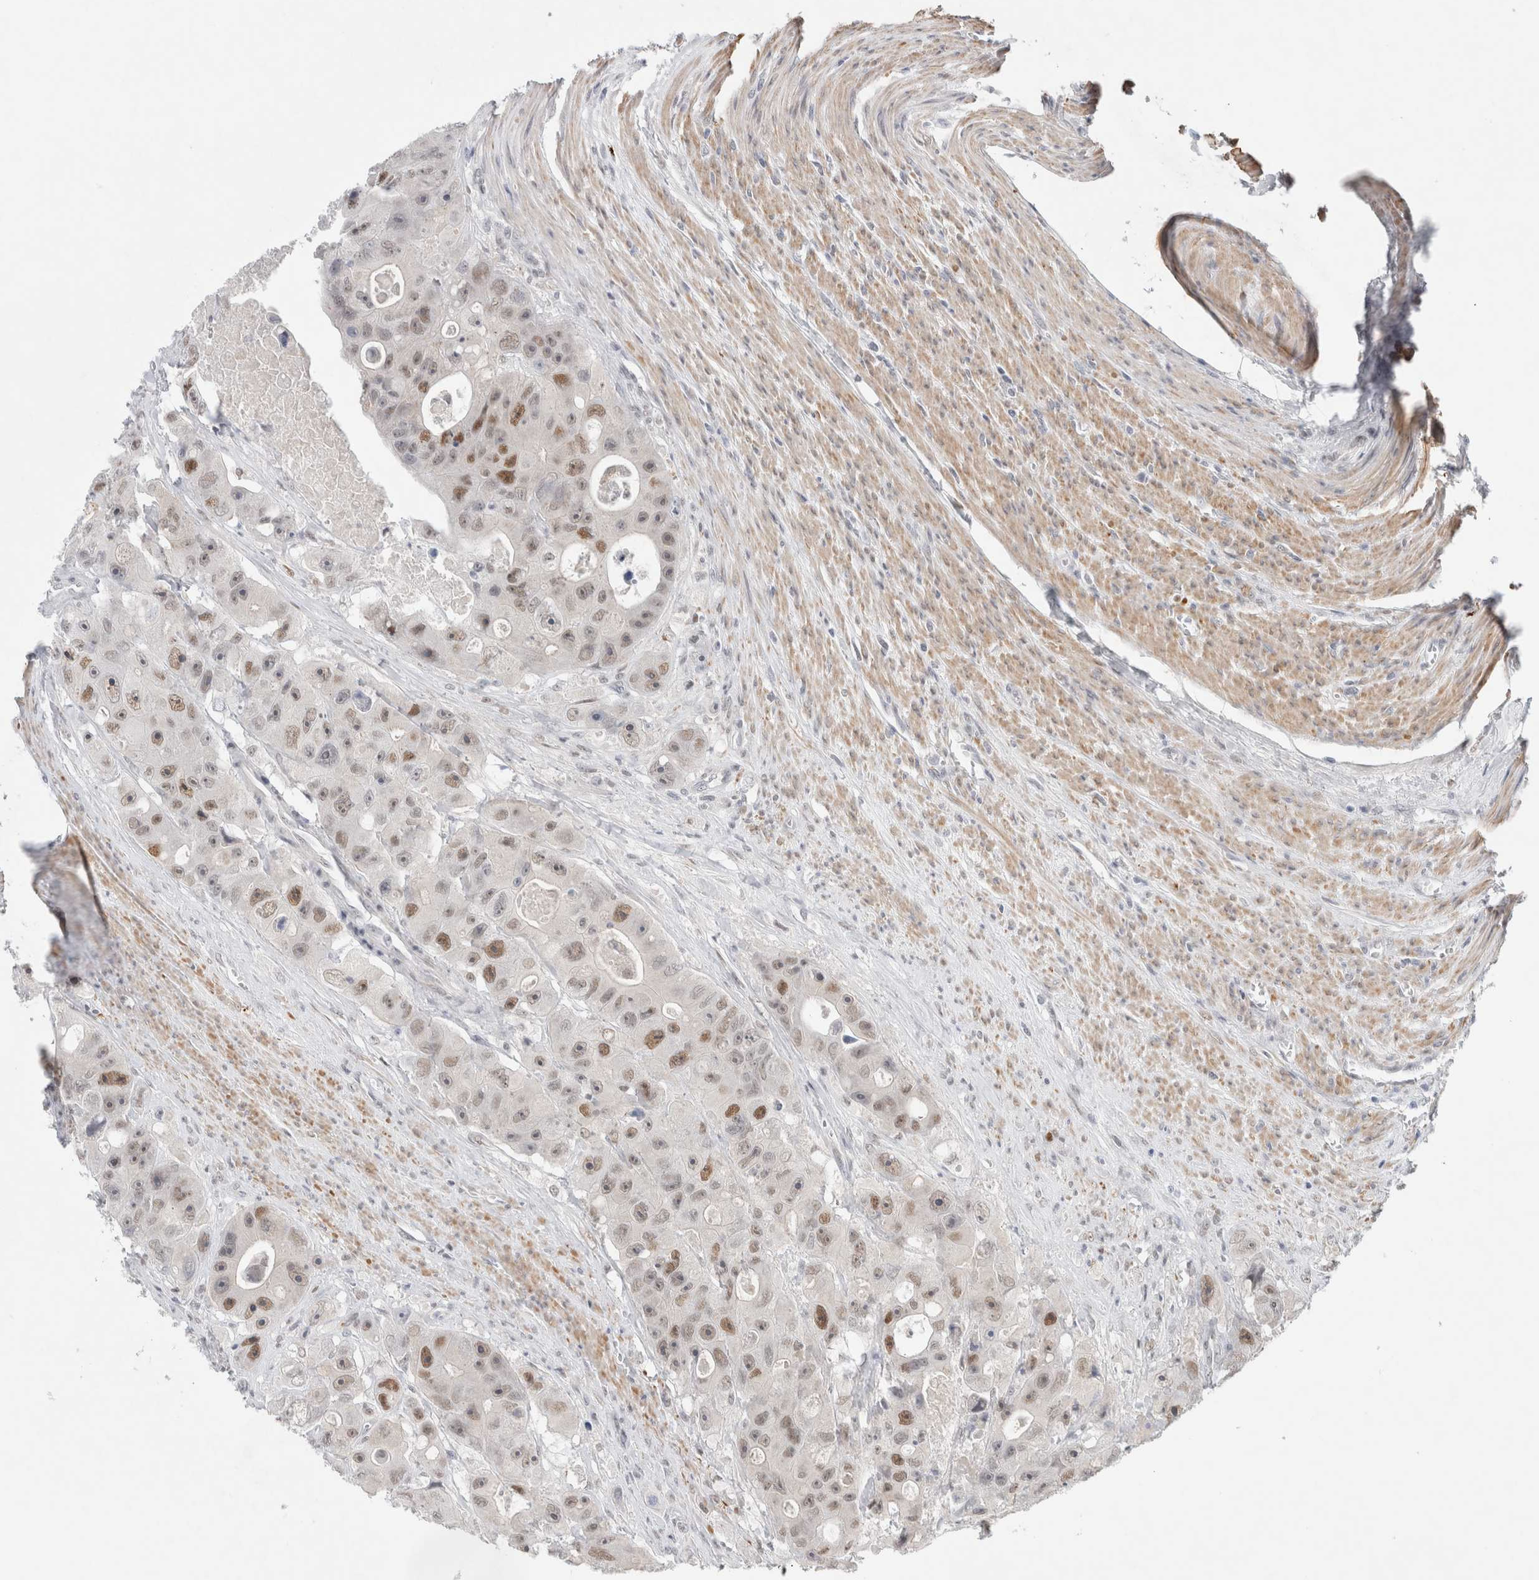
{"staining": {"intensity": "moderate", "quantity": "25%-75%", "location": "nuclear"}, "tissue": "colorectal cancer", "cell_type": "Tumor cells", "image_type": "cancer", "snomed": [{"axis": "morphology", "description": "Adenocarcinoma, NOS"}, {"axis": "topography", "description": "Colon"}], "caption": "A histopathology image of adenocarcinoma (colorectal) stained for a protein reveals moderate nuclear brown staining in tumor cells.", "gene": "KNL1", "patient": {"sex": "female", "age": 46}}